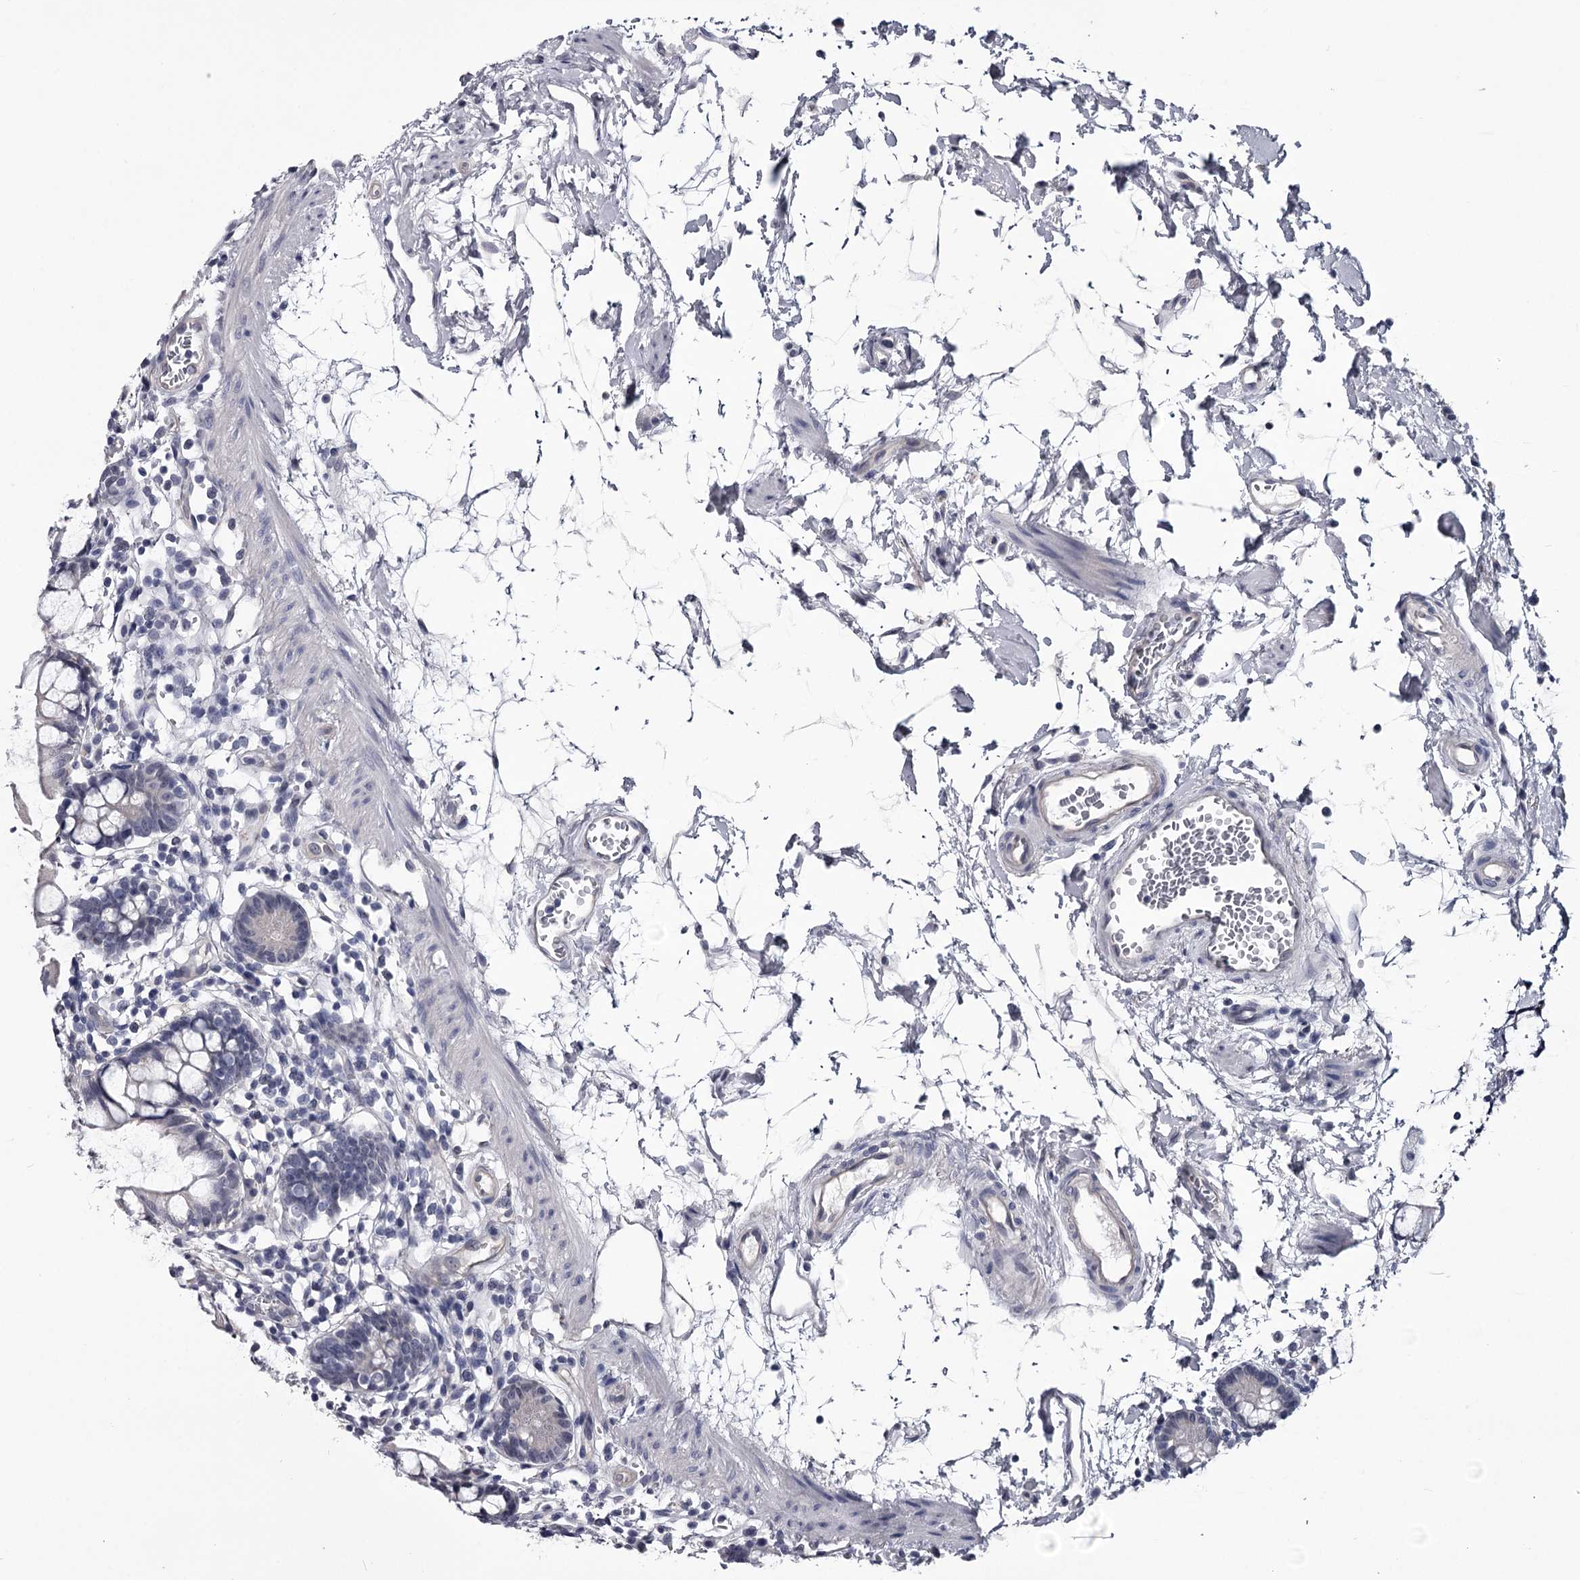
{"staining": {"intensity": "negative", "quantity": "none", "location": "none"}, "tissue": "small intestine", "cell_type": "Glandular cells", "image_type": "normal", "snomed": [{"axis": "morphology", "description": "Normal tissue, NOS"}, {"axis": "topography", "description": "Small intestine"}], "caption": "This micrograph is of benign small intestine stained with immunohistochemistry to label a protein in brown with the nuclei are counter-stained blue. There is no expression in glandular cells.", "gene": "GSTO1", "patient": {"sex": "female", "age": 84}}